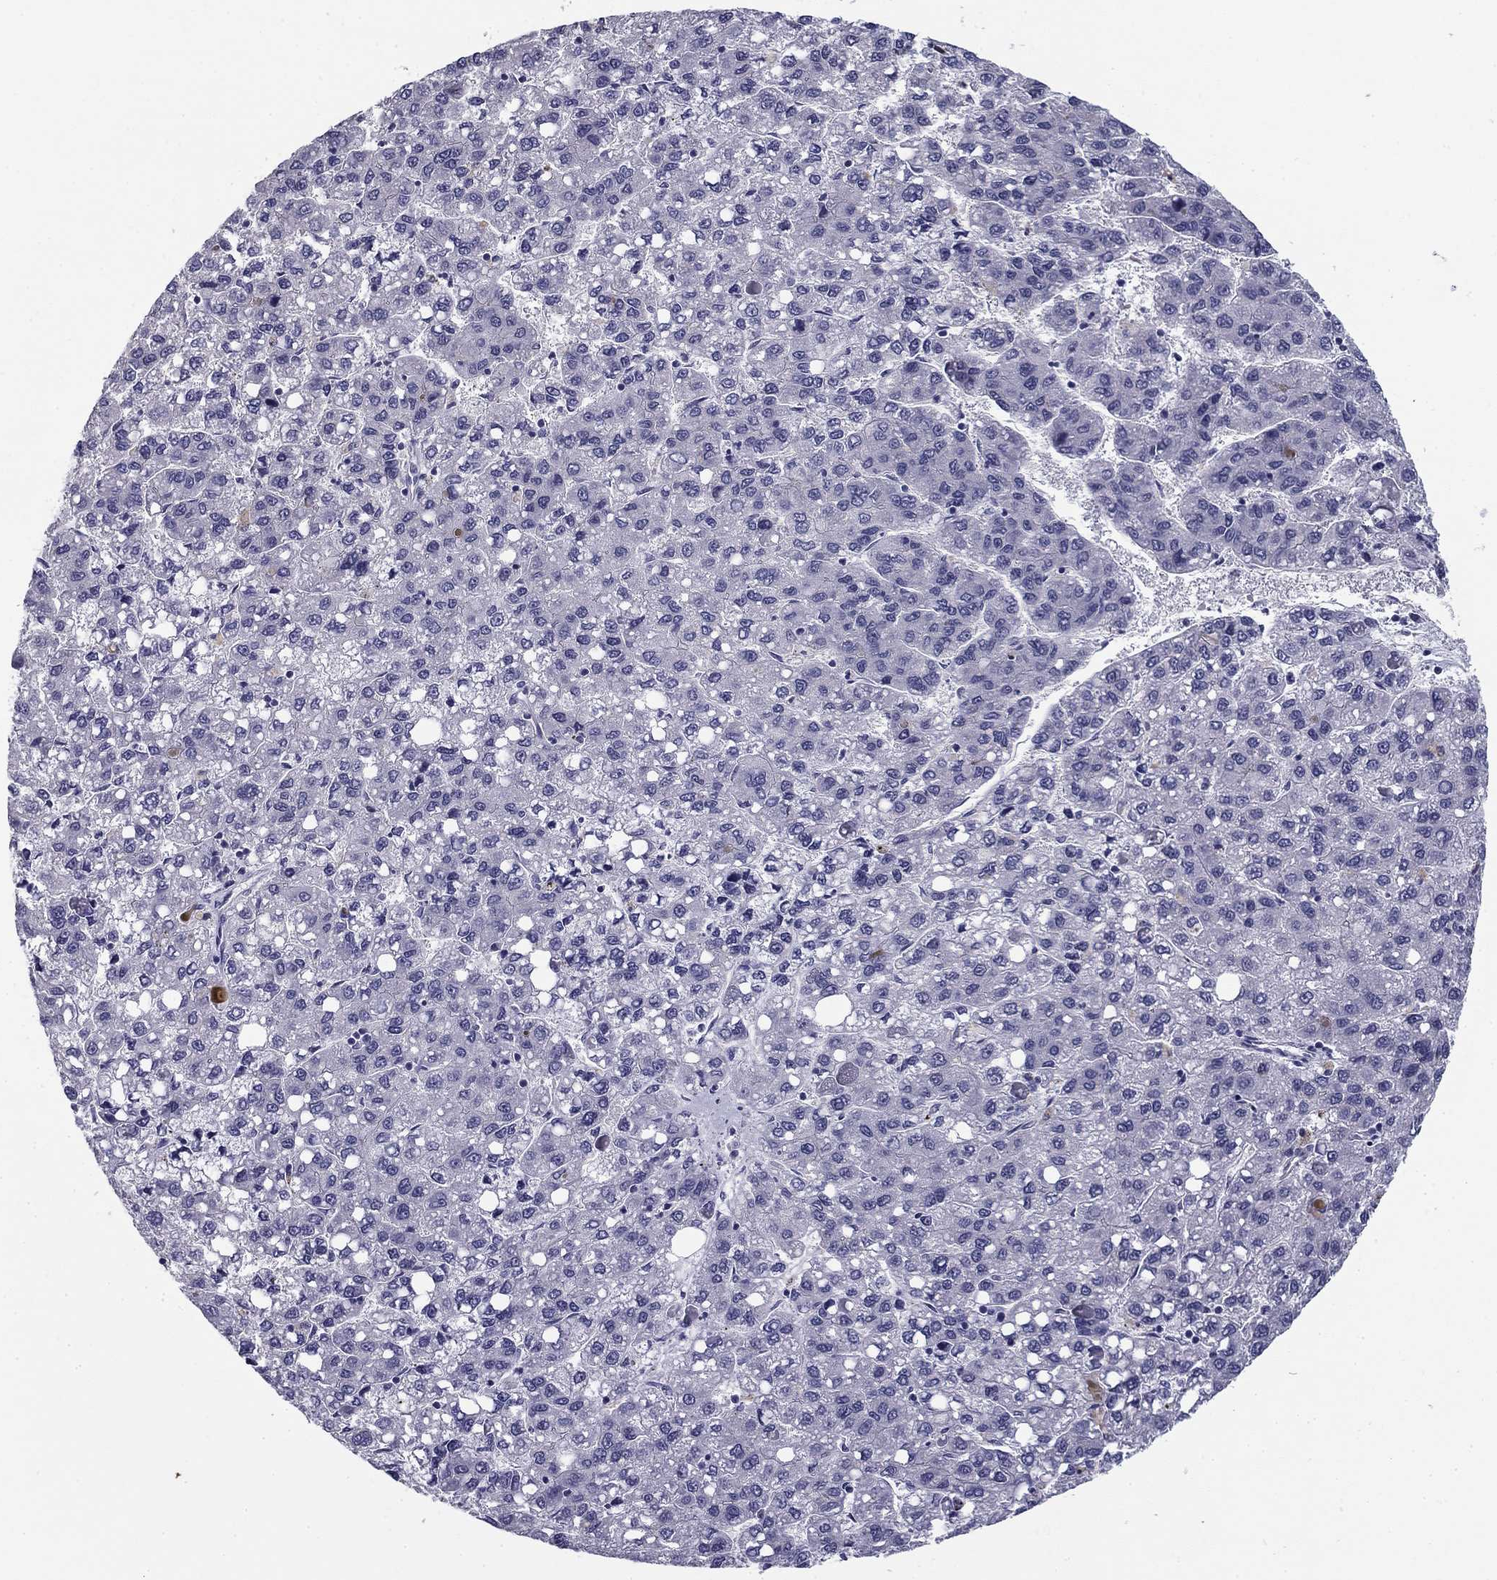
{"staining": {"intensity": "negative", "quantity": "none", "location": "none"}, "tissue": "liver cancer", "cell_type": "Tumor cells", "image_type": "cancer", "snomed": [{"axis": "morphology", "description": "Carcinoma, Hepatocellular, NOS"}, {"axis": "topography", "description": "Liver"}], "caption": "Immunohistochemistry (IHC) image of neoplastic tissue: liver cancer (hepatocellular carcinoma) stained with DAB displays no significant protein expression in tumor cells.", "gene": "FLNC", "patient": {"sex": "female", "age": 82}}